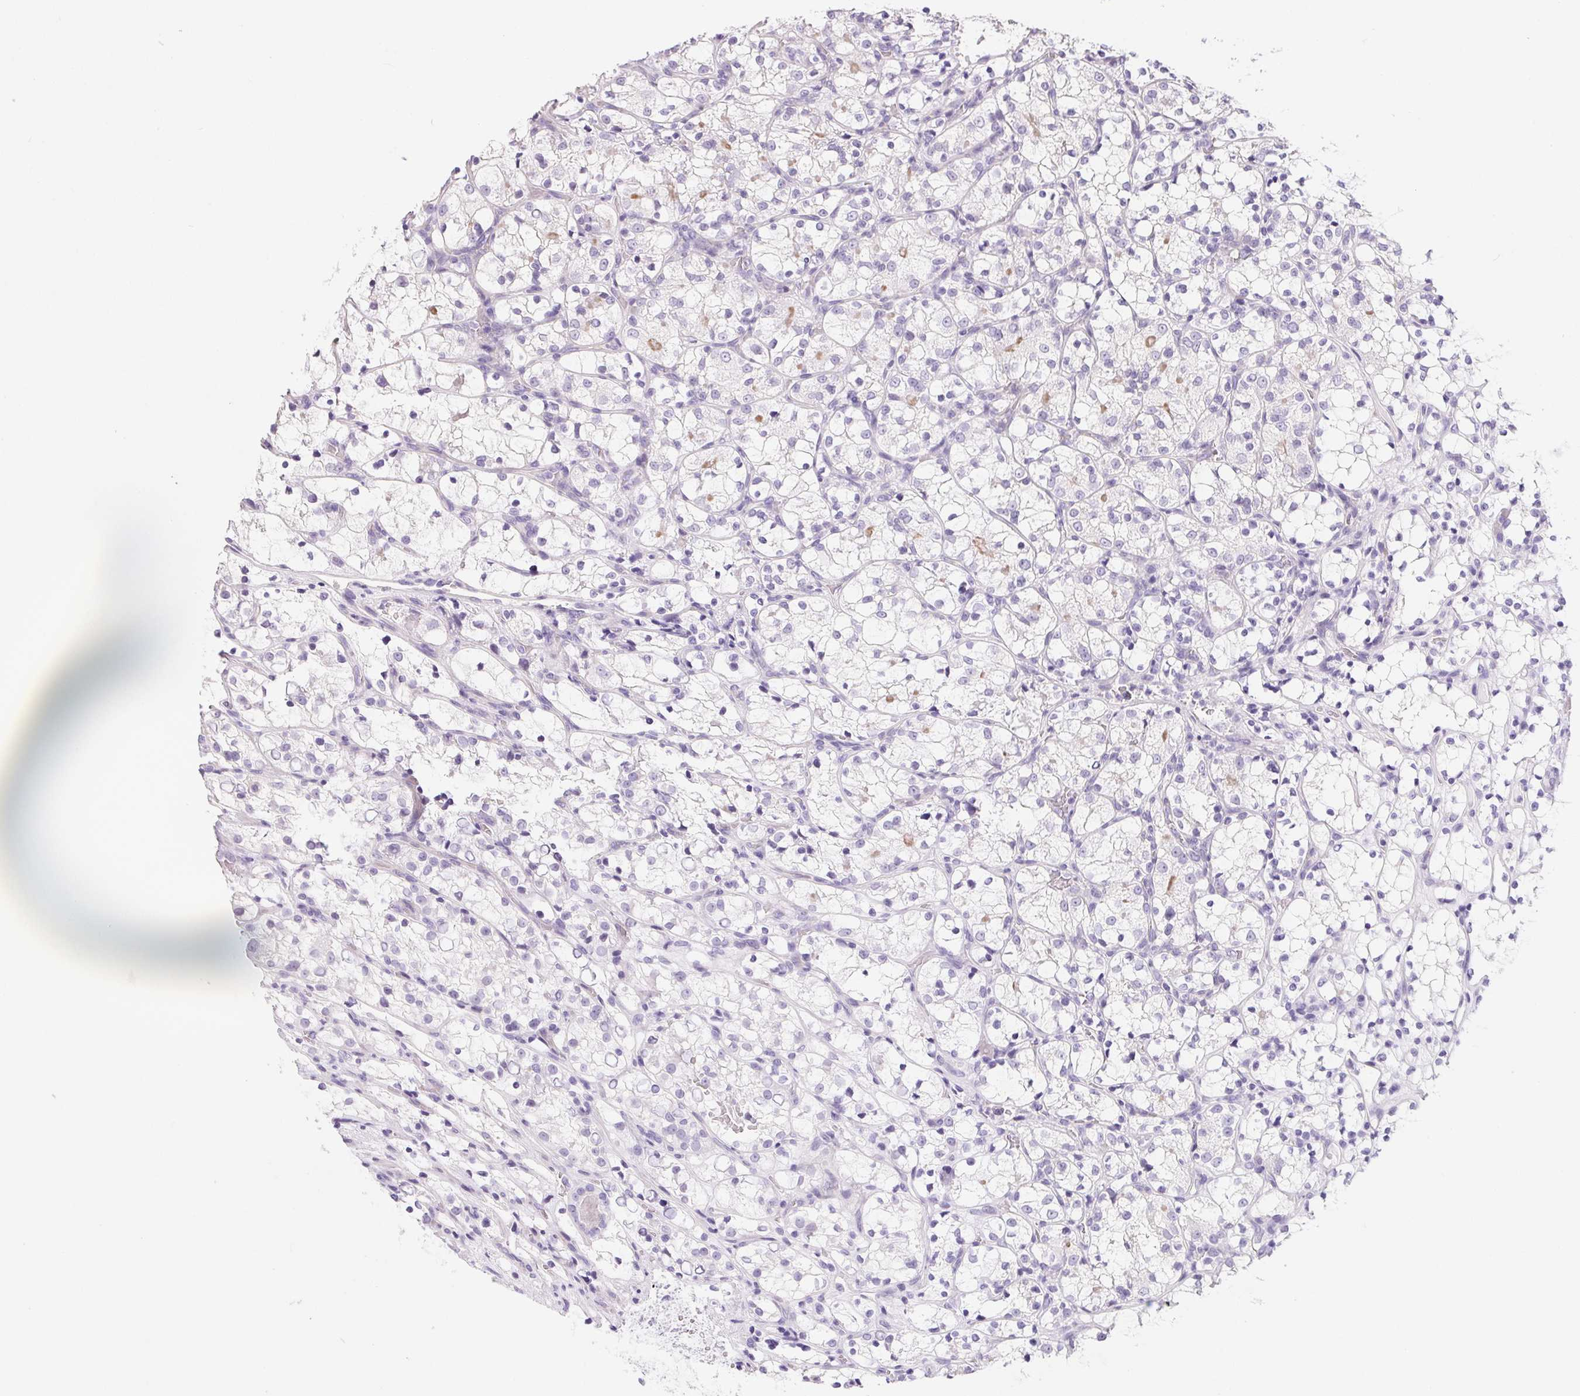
{"staining": {"intensity": "negative", "quantity": "none", "location": "none"}, "tissue": "renal cancer", "cell_type": "Tumor cells", "image_type": "cancer", "snomed": [{"axis": "morphology", "description": "Adenocarcinoma, NOS"}, {"axis": "topography", "description": "Kidney"}], "caption": "There is no significant positivity in tumor cells of renal cancer. The staining is performed using DAB brown chromogen with nuclei counter-stained in using hematoxylin.", "gene": "AQP5", "patient": {"sex": "female", "age": 69}}